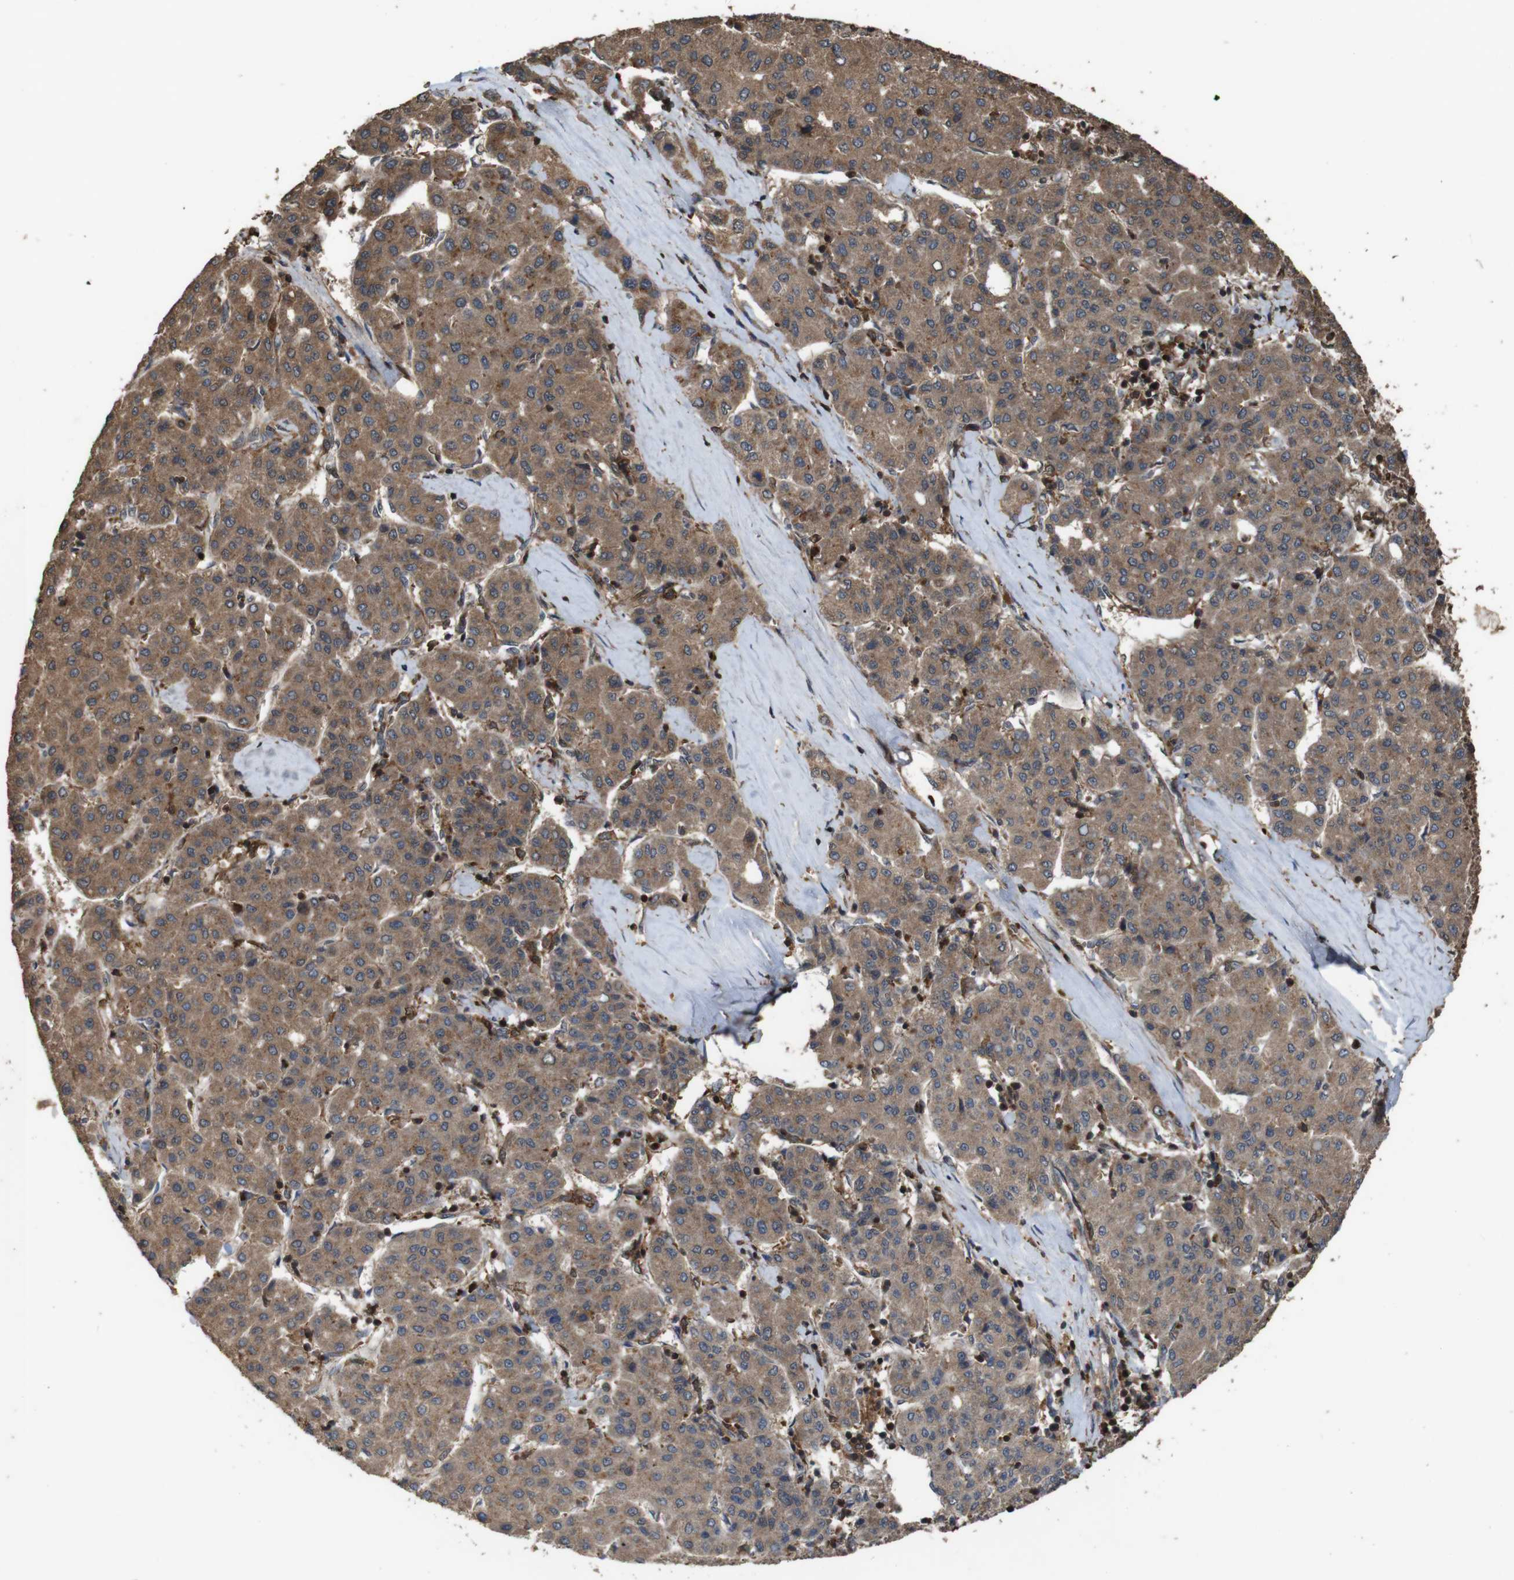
{"staining": {"intensity": "moderate", "quantity": ">75%", "location": "cytoplasmic/membranous"}, "tissue": "liver cancer", "cell_type": "Tumor cells", "image_type": "cancer", "snomed": [{"axis": "morphology", "description": "Carcinoma, Hepatocellular, NOS"}, {"axis": "topography", "description": "Liver"}], "caption": "Tumor cells exhibit moderate cytoplasmic/membranous staining in about >75% of cells in liver cancer.", "gene": "BAG4", "patient": {"sex": "male", "age": 65}}